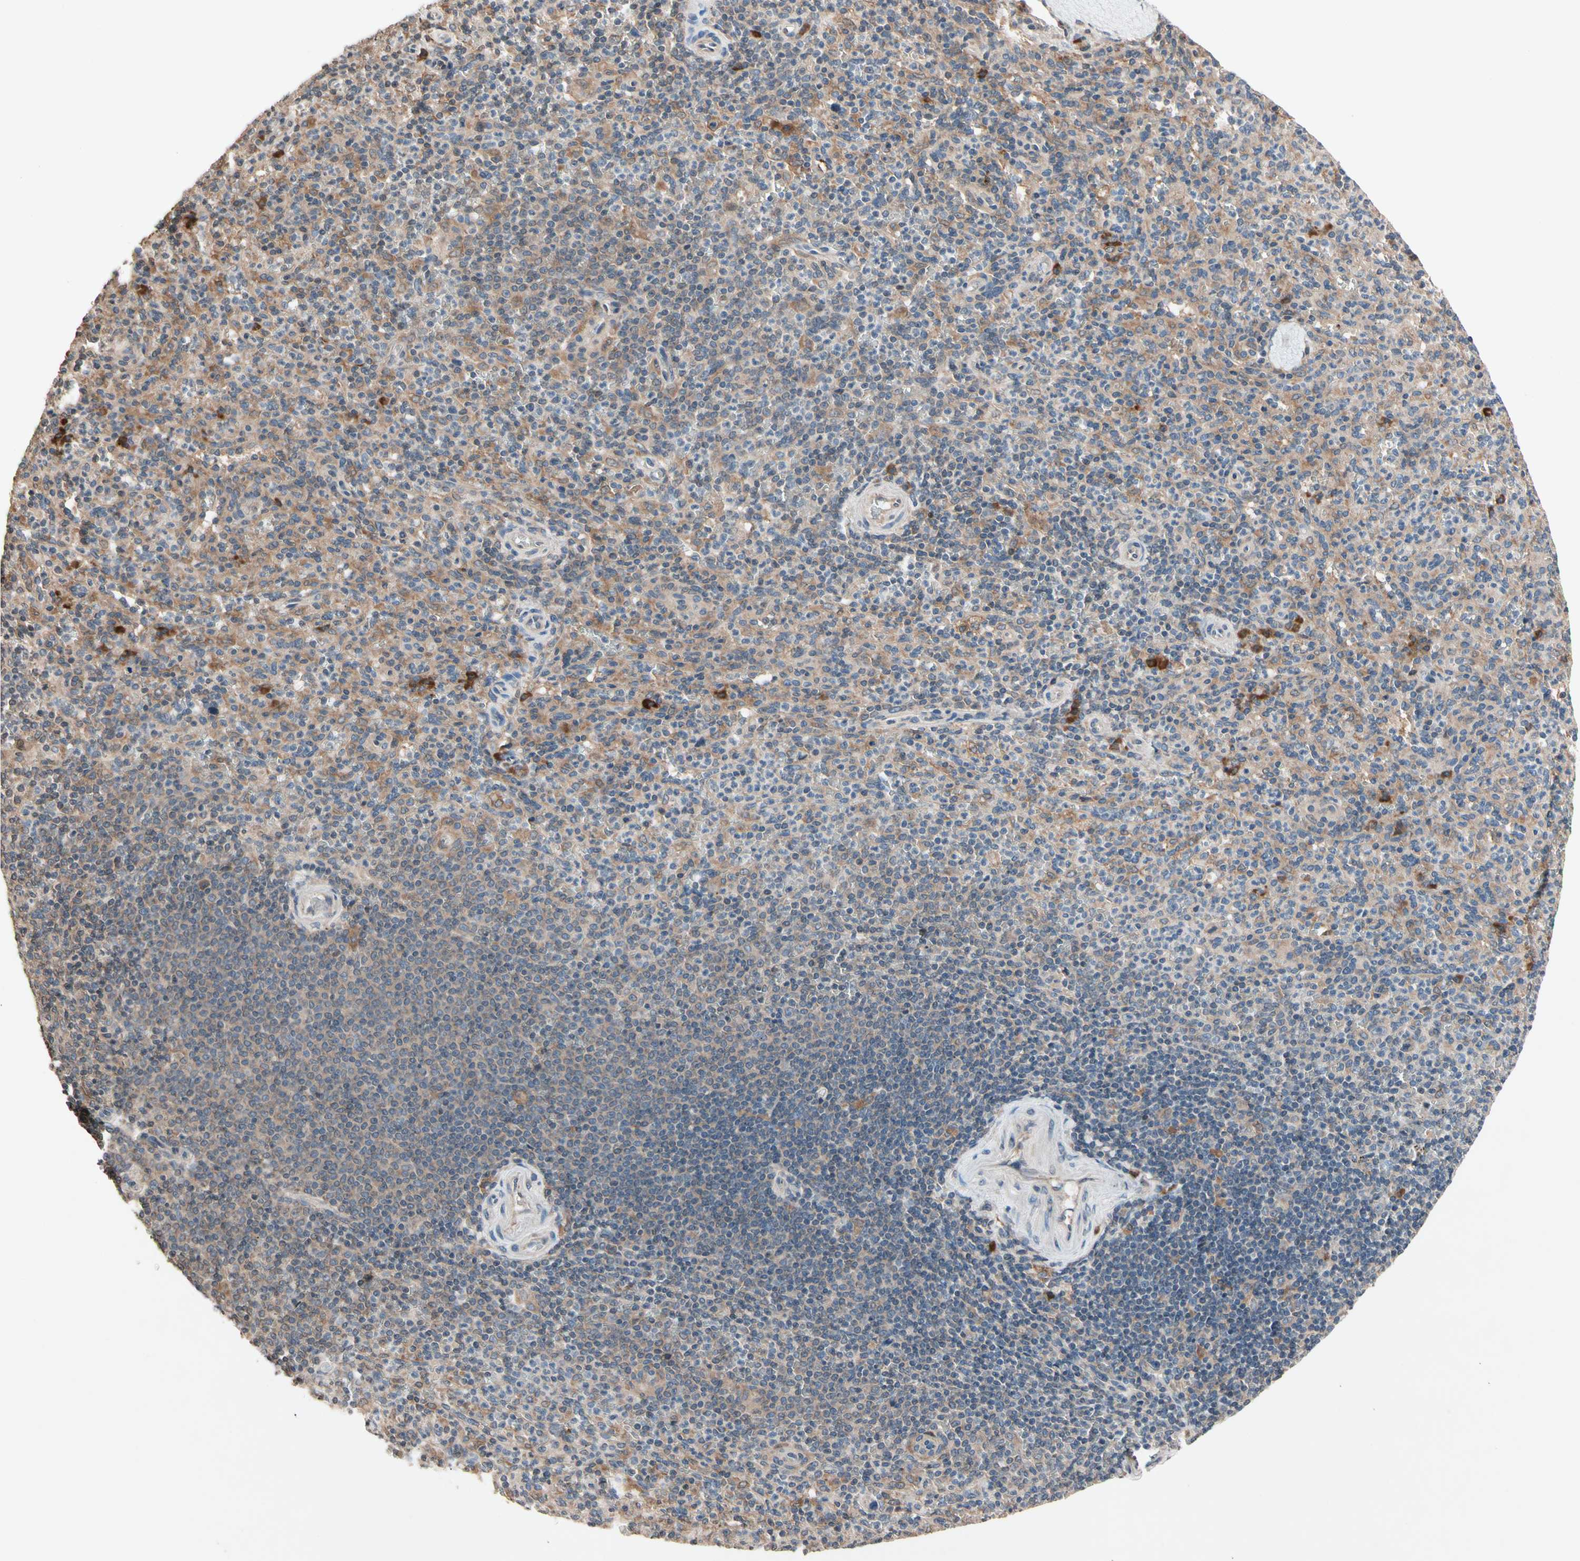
{"staining": {"intensity": "weak", "quantity": ">75%", "location": "cytoplasmic/membranous"}, "tissue": "spleen", "cell_type": "Cells in red pulp", "image_type": "normal", "snomed": [{"axis": "morphology", "description": "Normal tissue, NOS"}, {"axis": "topography", "description": "Spleen"}], "caption": "Protein positivity by IHC demonstrates weak cytoplasmic/membranous staining in approximately >75% of cells in red pulp in unremarkable spleen.", "gene": "PRDX4", "patient": {"sex": "male", "age": 36}}